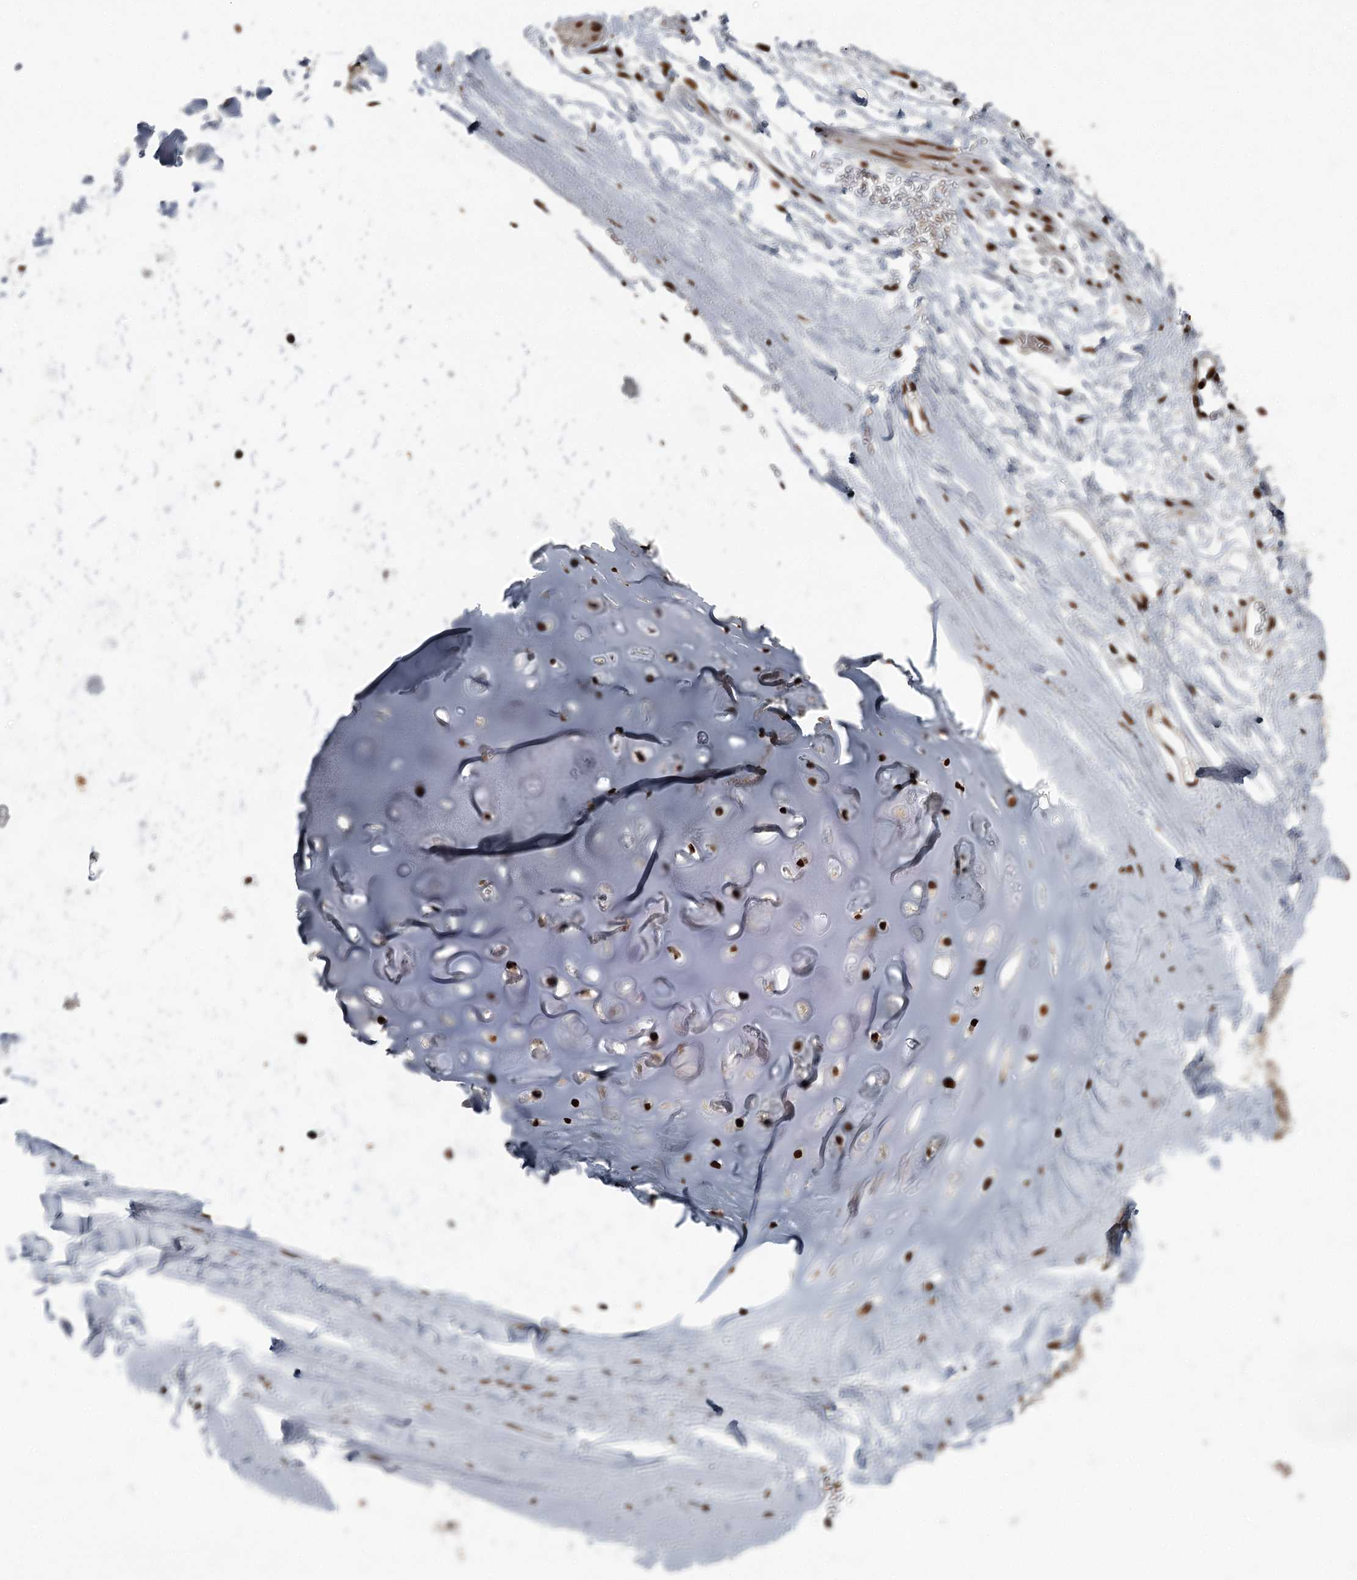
{"staining": {"intensity": "strong", "quantity": ">75%", "location": "nuclear"}, "tissue": "adipose tissue", "cell_type": "Adipocytes", "image_type": "normal", "snomed": [{"axis": "morphology", "description": "Normal tissue, NOS"}, {"axis": "topography", "description": "Lymph node"}, {"axis": "topography", "description": "Bronchus"}], "caption": "Strong nuclear expression is present in approximately >75% of adipocytes in unremarkable adipose tissue.", "gene": "RBBP7", "patient": {"sex": "male", "age": 63}}